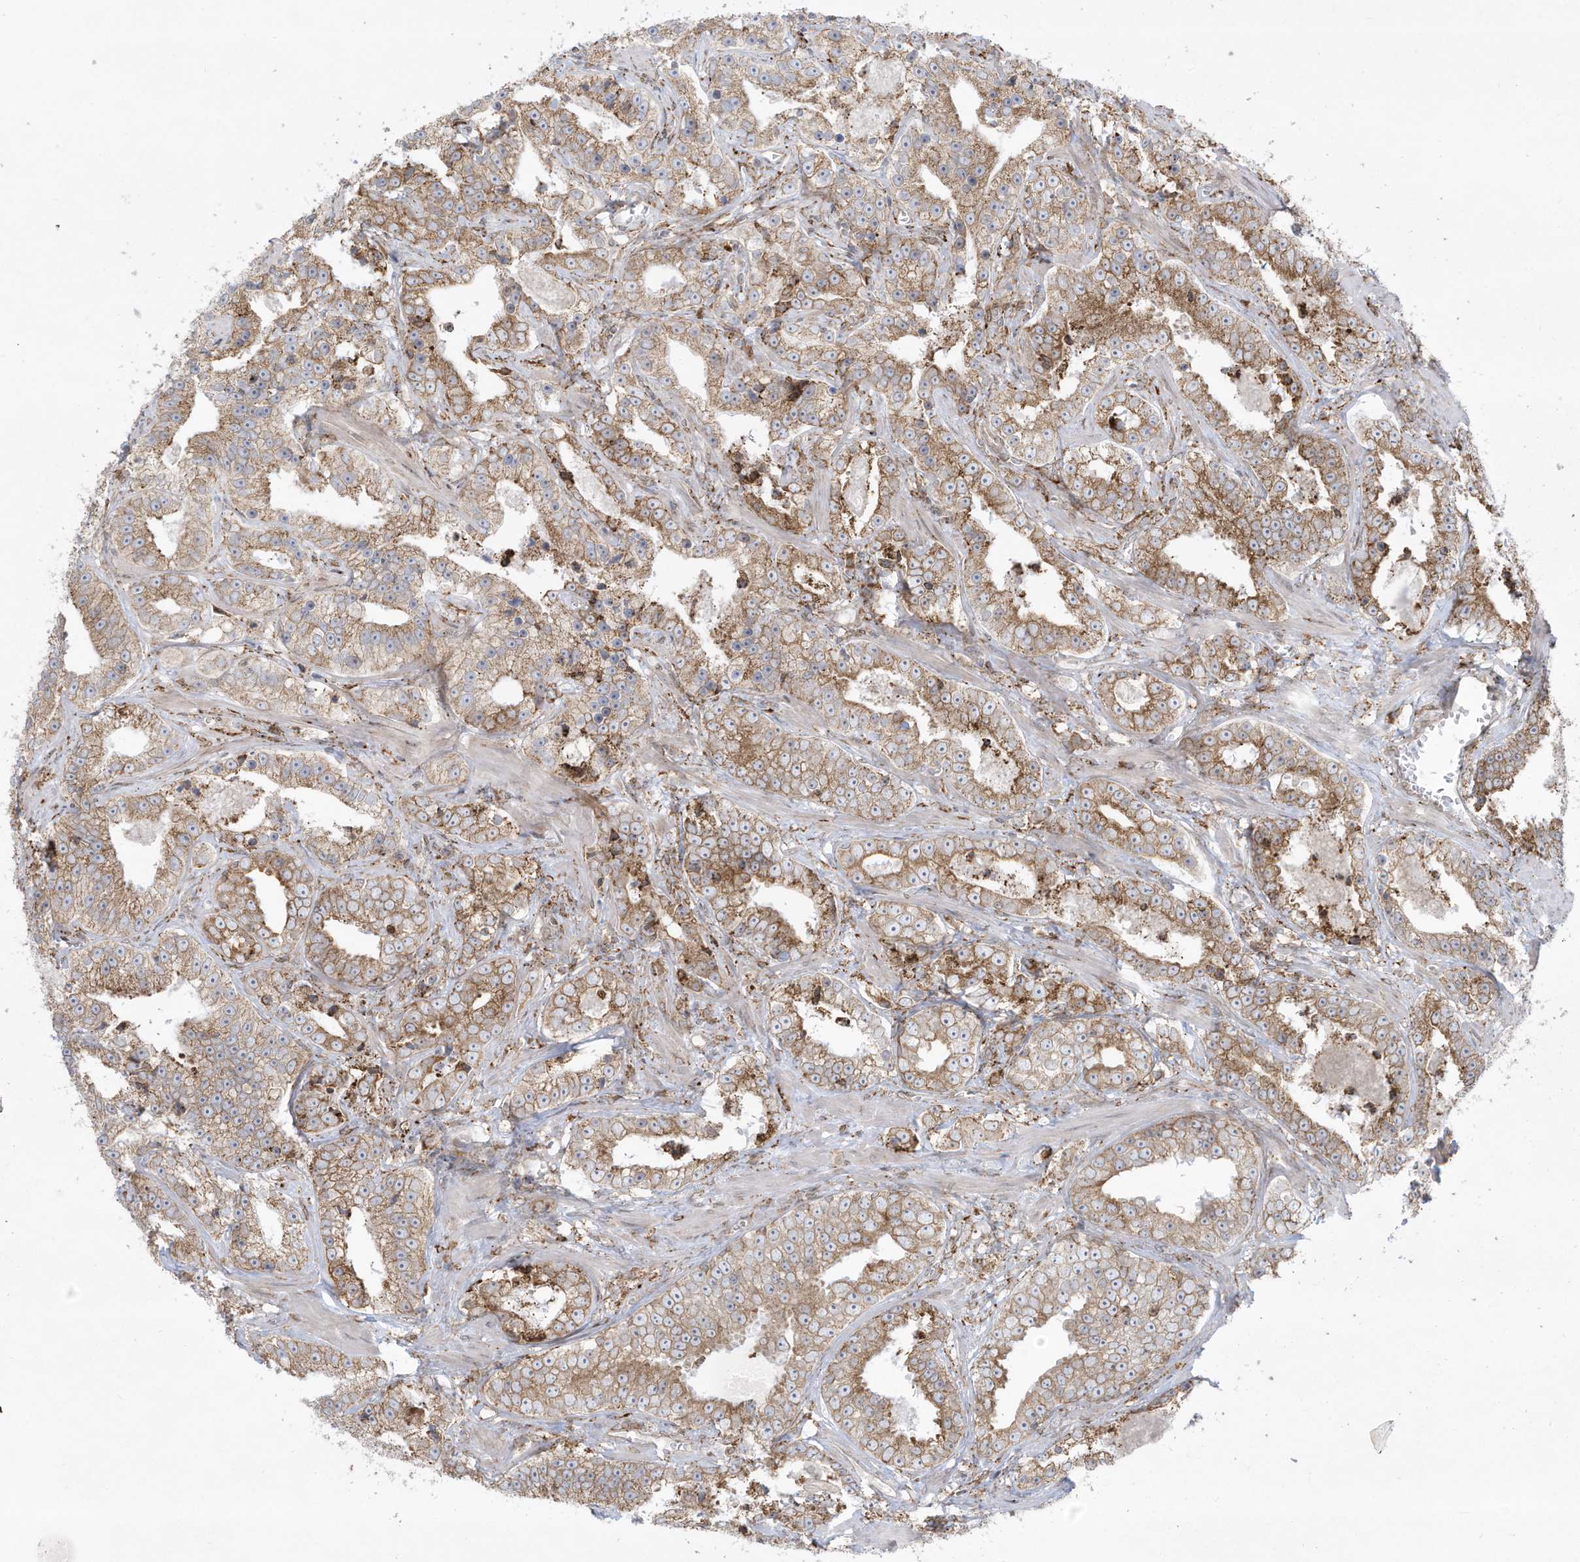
{"staining": {"intensity": "moderate", "quantity": ">75%", "location": "cytoplasmic/membranous"}, "tissue": "prostate cancer", "cell_type": "Tumor cells", "image_type": "cancer", "snomed": [{"axis": "morphology", "description": "Adenocarcinoma, High grade"}, {"axis": "topography", "description": "Prostate"}], "caption": "A high-resolution histopathology image shows immunohistochemistry (IHC) staining of prostate cancer (adenocarcinoma (high-grade)), which shows moderate cytoplasmic/membranous staining in about >75% of tumor cells.", "gene": "PTK6", "patient": {"sex": "male", "age": 62}}